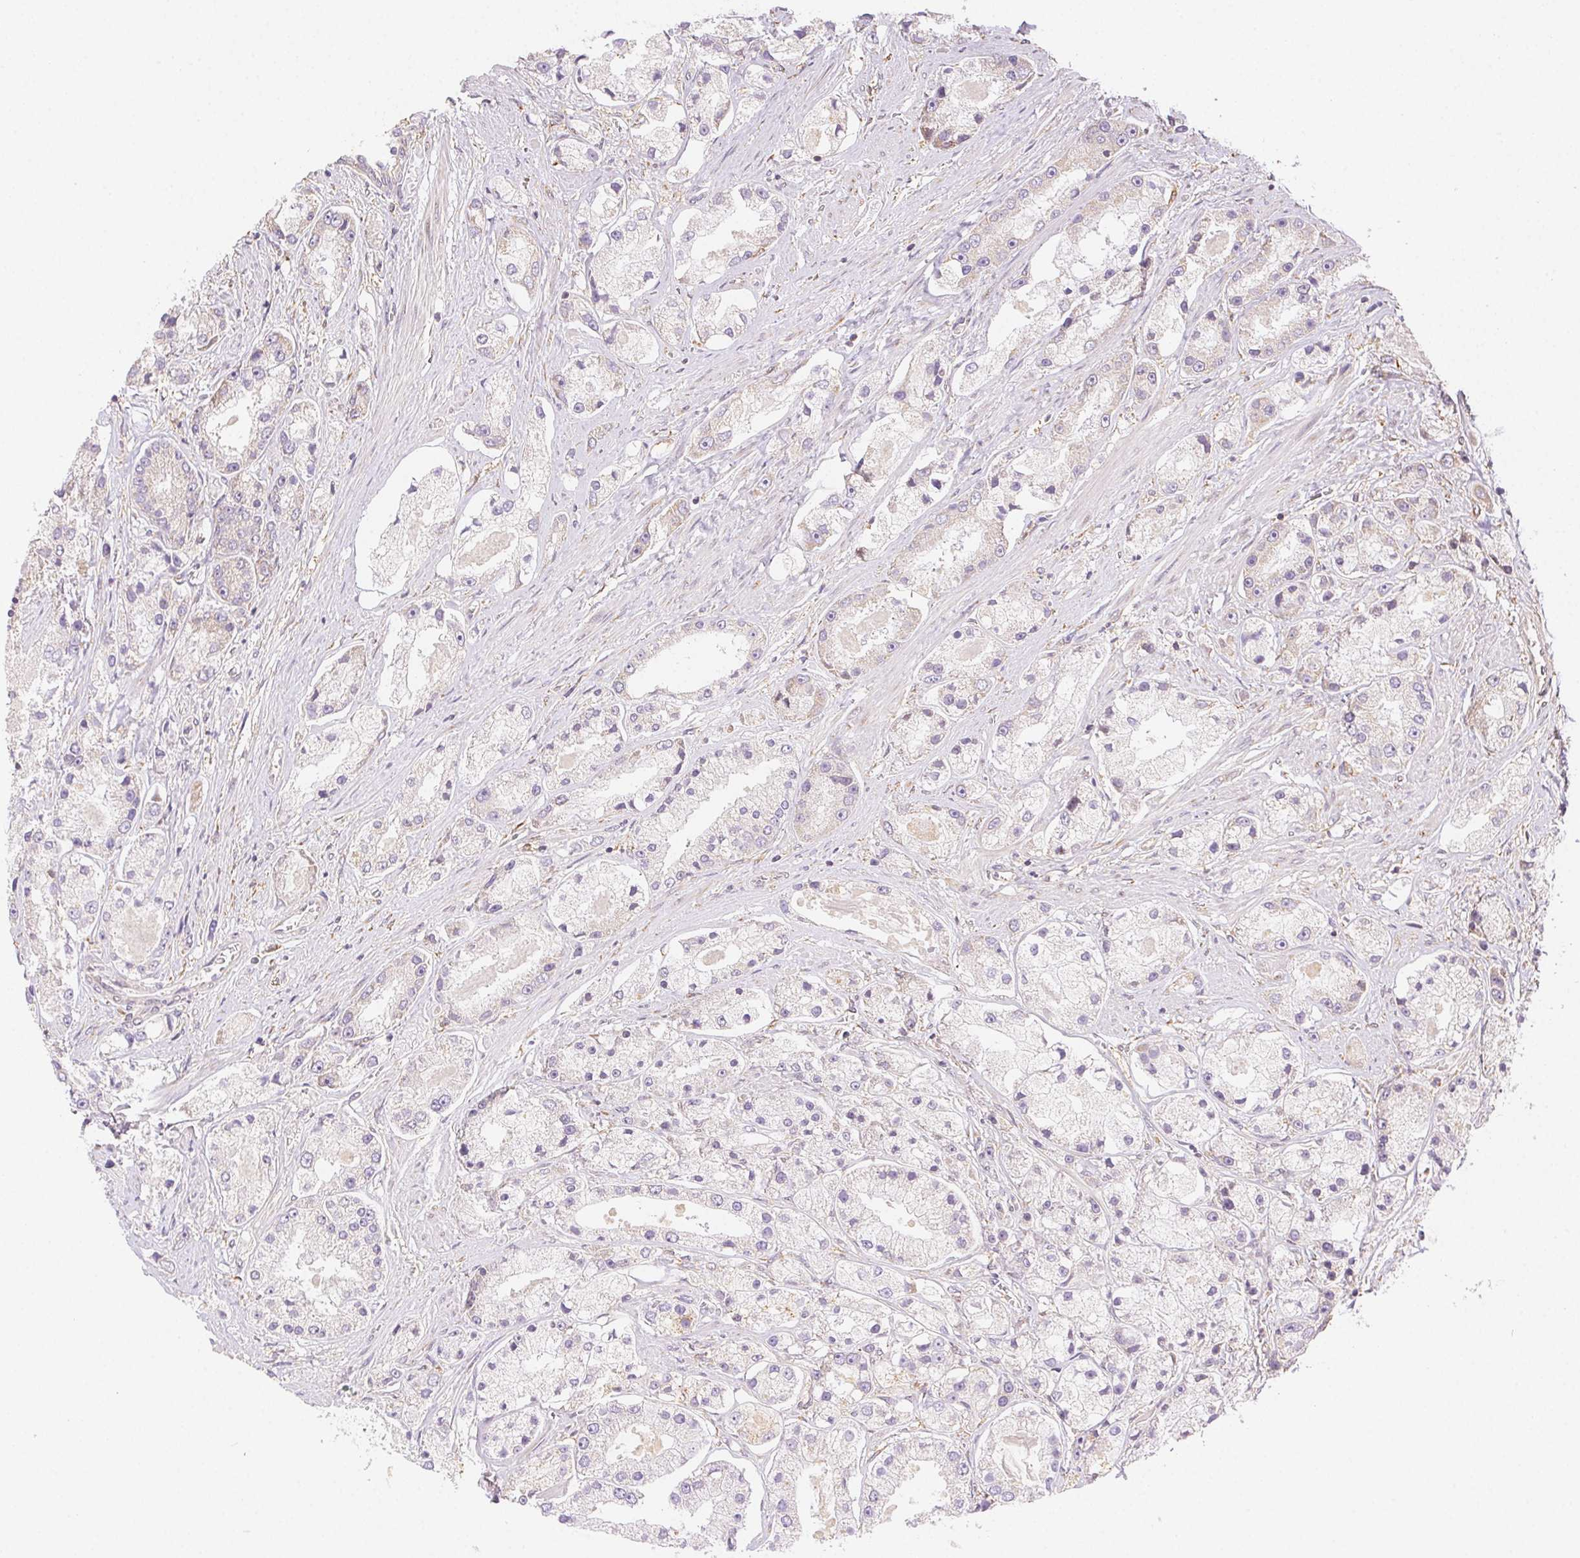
{"staining": {"intensity": "weak", "quantity": "<25%", "location": "cytoplasmic/membranous"}, "tissue": "prostate cancer", "cell_type": "Tumor cells", "image_type": "cancer", "snomed": [{"axis": "morphology", "description": "Adenocarcinoma, High grade"}, {"axis": "topography", "description": "Prostate"}], "caption": "Histopathology image shows no significant protein positivity in tumor cells of prostate adenocarcinoma (high-grade).", "gene": "ENTREP1", "patient": {"sex": "male", "age": 67}}